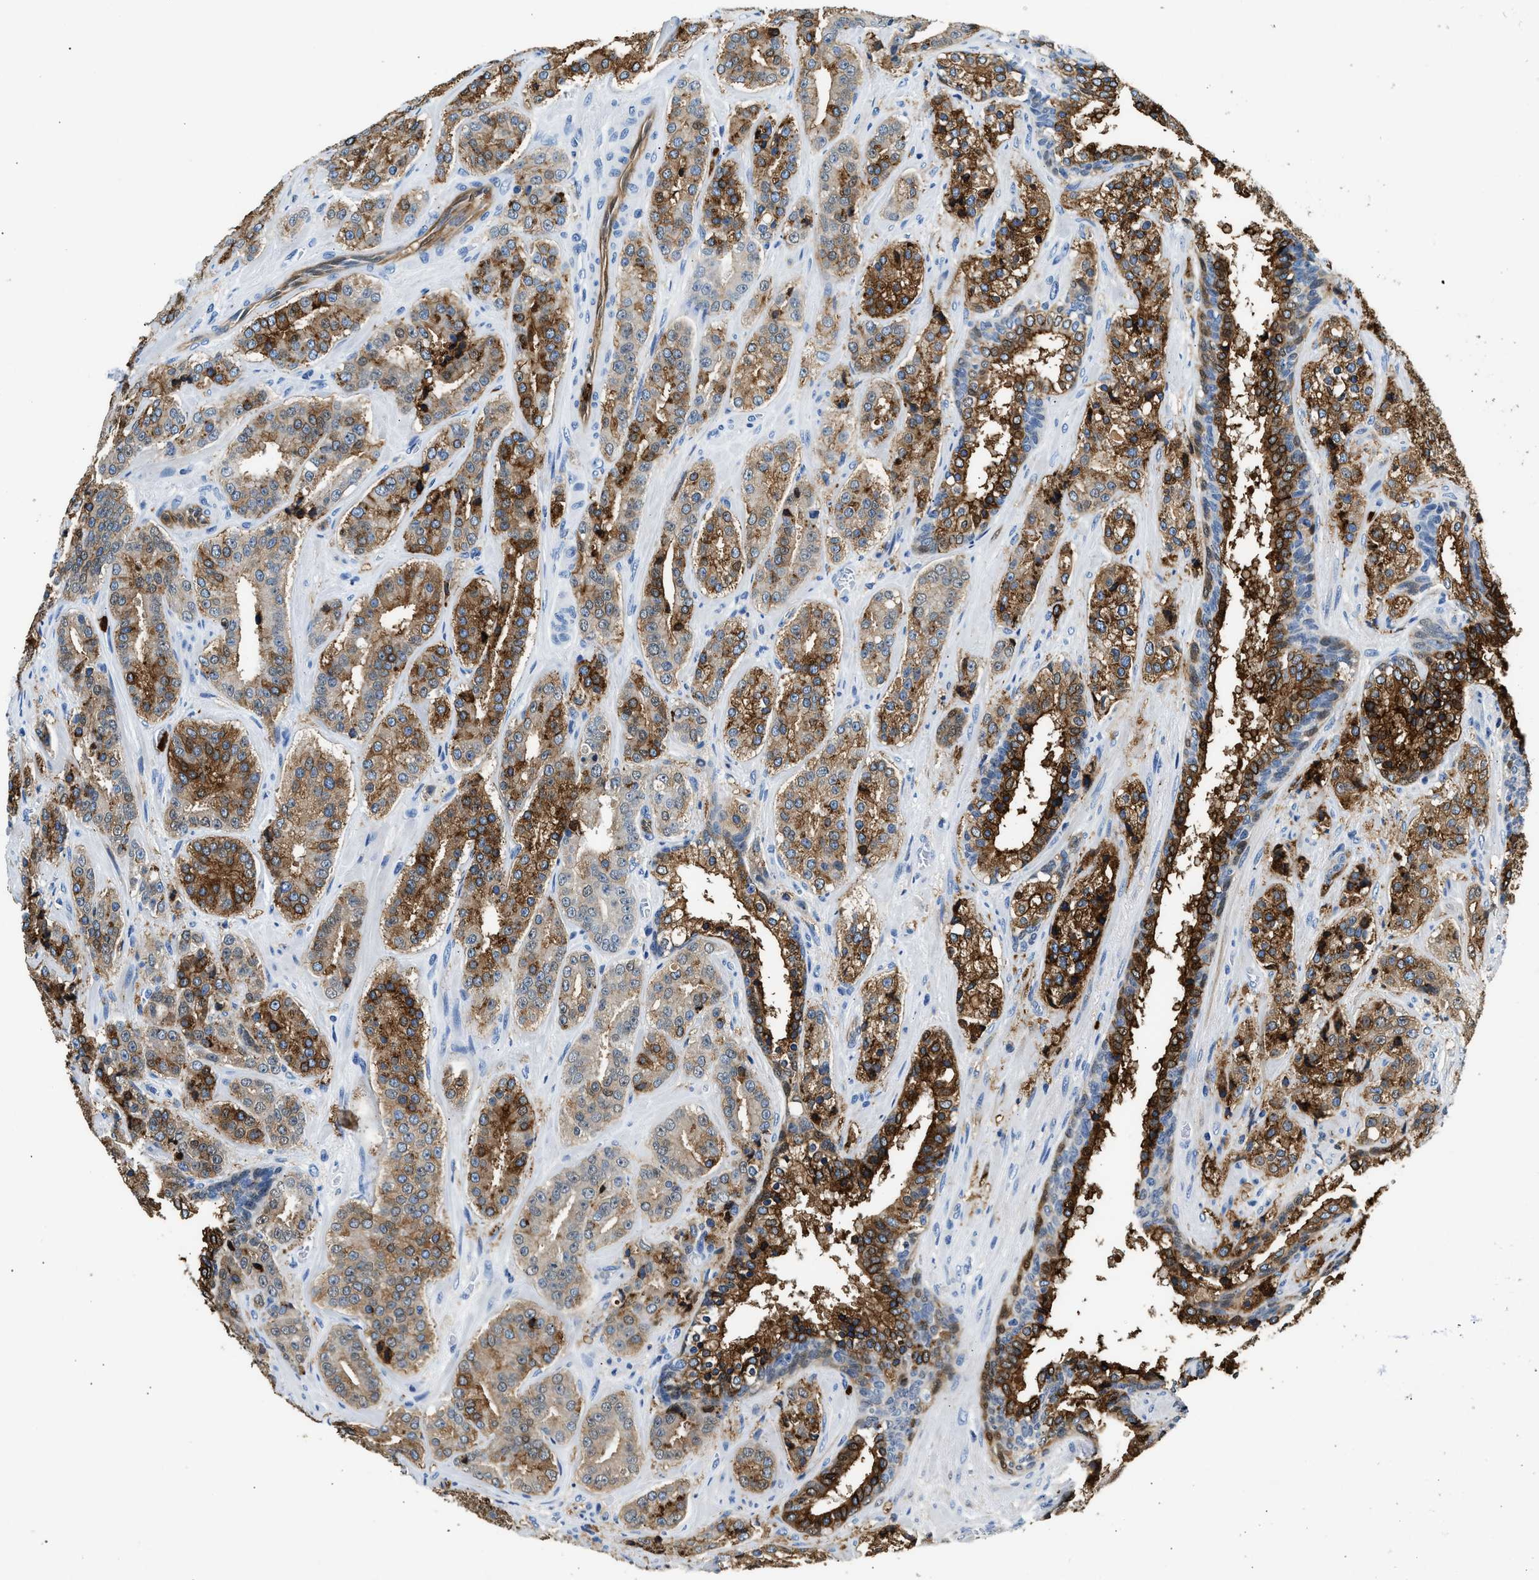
{"staining": {"intensity": "moderate", "quantity": ">75%", "location": "cytoplasmic/membranous"}, "tissue": "prostate cancer", "cell_type": "Tumor cells", "image_type": "cancer", "snomed": [{"axis": "morphology", "description": "Adenocarcinoma, High grade"}, {"axis": "topography", "description": "Prostate"}], "caption": "Immunohistochemistry histopathology image of neoplastic tissue: human prostate cancer (adenocarcinoma (high-grade)) stained using immunohistochemistry (IHC) shows medium levels of moderate protein expression localized specifically in the cytoplasmic/membranous of tumor cells, appearing as a cytoplasmic/membranous brown color.", "gene": "ANXA3", "patient": {"sex": "male", "age": 60}}